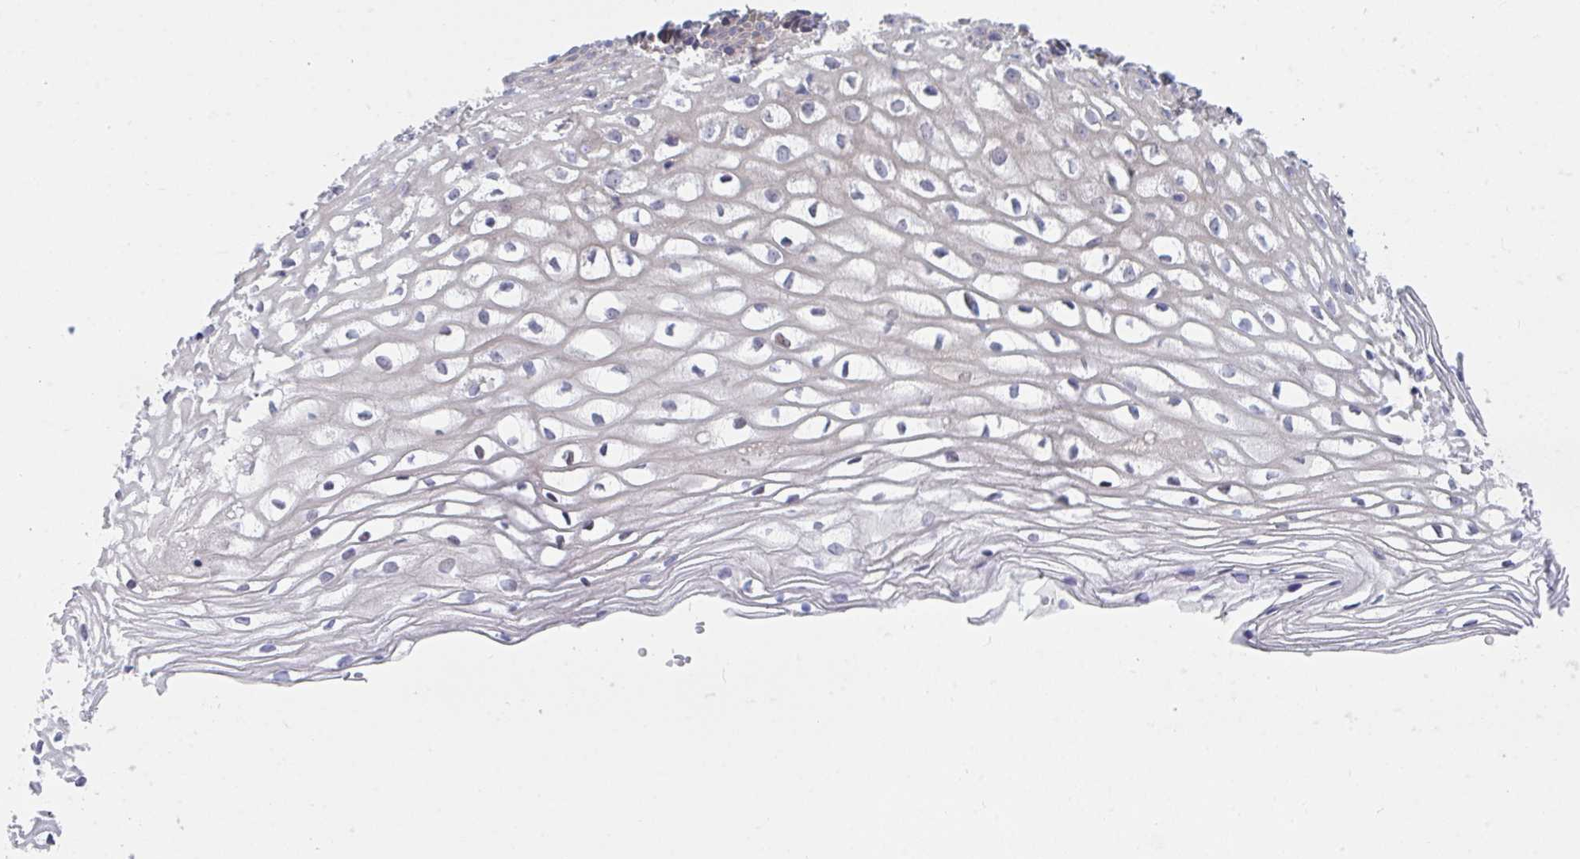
{"staining": {"intensity": "moderate", "quantity": "25%-75%", "location": "cytoplasmic/membranous,nuclear"}, "tissue": "cervix", "cell_type": "Glandular cells", "image_type": "normal", "snomed": [{"axis": "morphology", "description": "Normal tissue, NOS"}, {"axis": "topography", "description": "Cervix"}], "caption": "High-magnification brightfield microscopy of benign cervix stained with DAB (brown) and counterstained with hematoxylin (blue). glandular cells exhibit moderate cytoplasmic/membranous,nuclear staining is identified in approximately25%-75% of cells. The protein of interest is stained brown, and the nuclei are stained in blue (DAB IHC with brightfield microscopy, high magnification).", "gene": "P2RX3", "patient": {"sex": "female", "age": 36}}